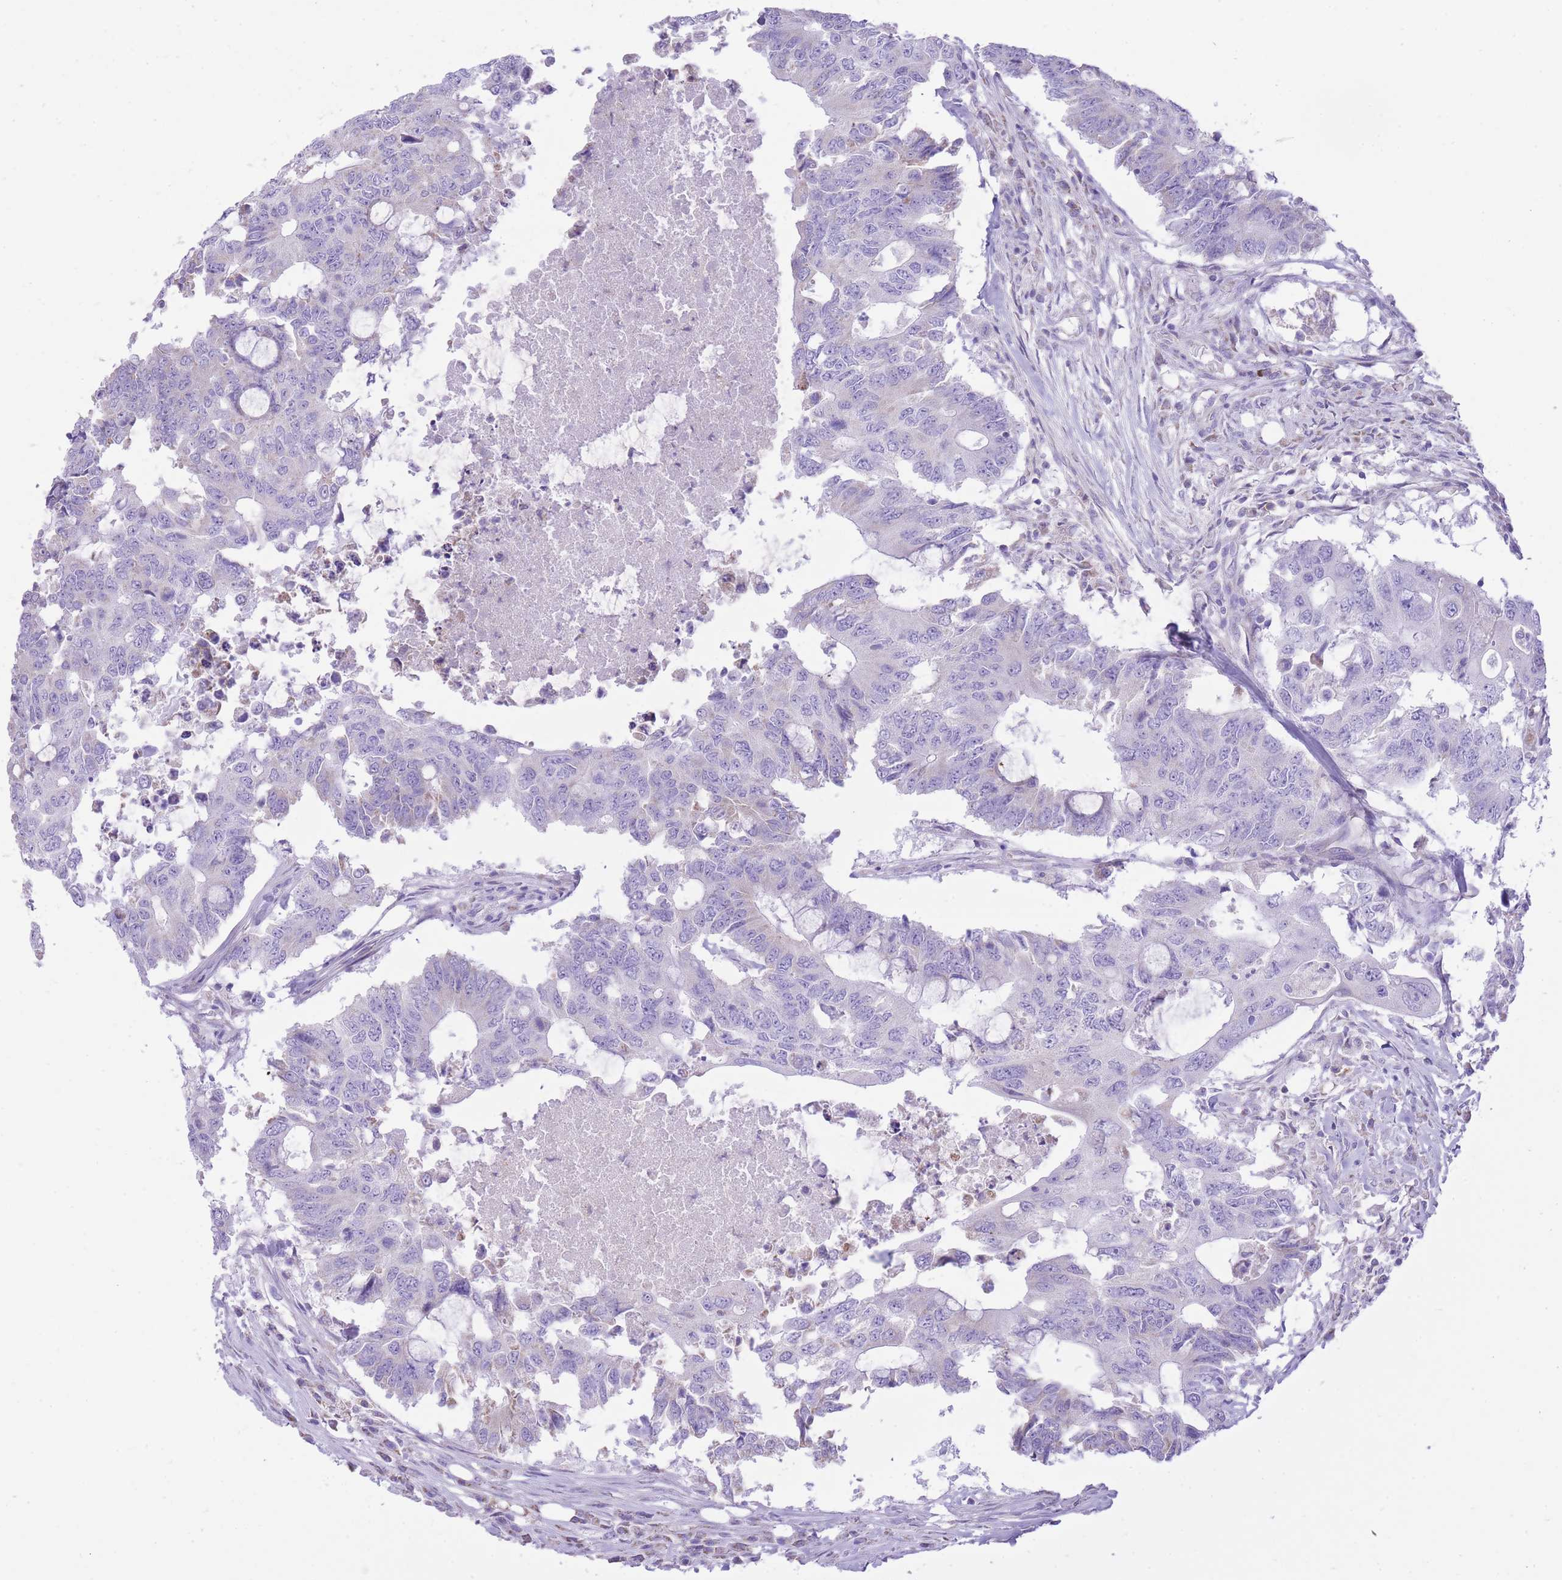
{"staining": {"intensity": "negative", "quantity": "none", "location": "none"}, "tissue": "colorectal cancer", "cell_type": "Tumor cells", "image_type": "cancer", "snomed": [{"axis": "morphology", "description": "Adenocarcinoma, NOS"}, {"axis": "topography", "description": "Colon"}], "caption": "DAB immunohistochemical staining of human colorectal adenocarcinoma reveals no significant expression in tumor cells. The staining was performed using DAB (3,3'-diaminobenzidine) to visualize the protein expression in brown, while the nuclei were stained in blue with hematoxylin (Magnification: 20x).", "gene": "SLC4A4", "patient": {"sex": "male", "age": 71}}